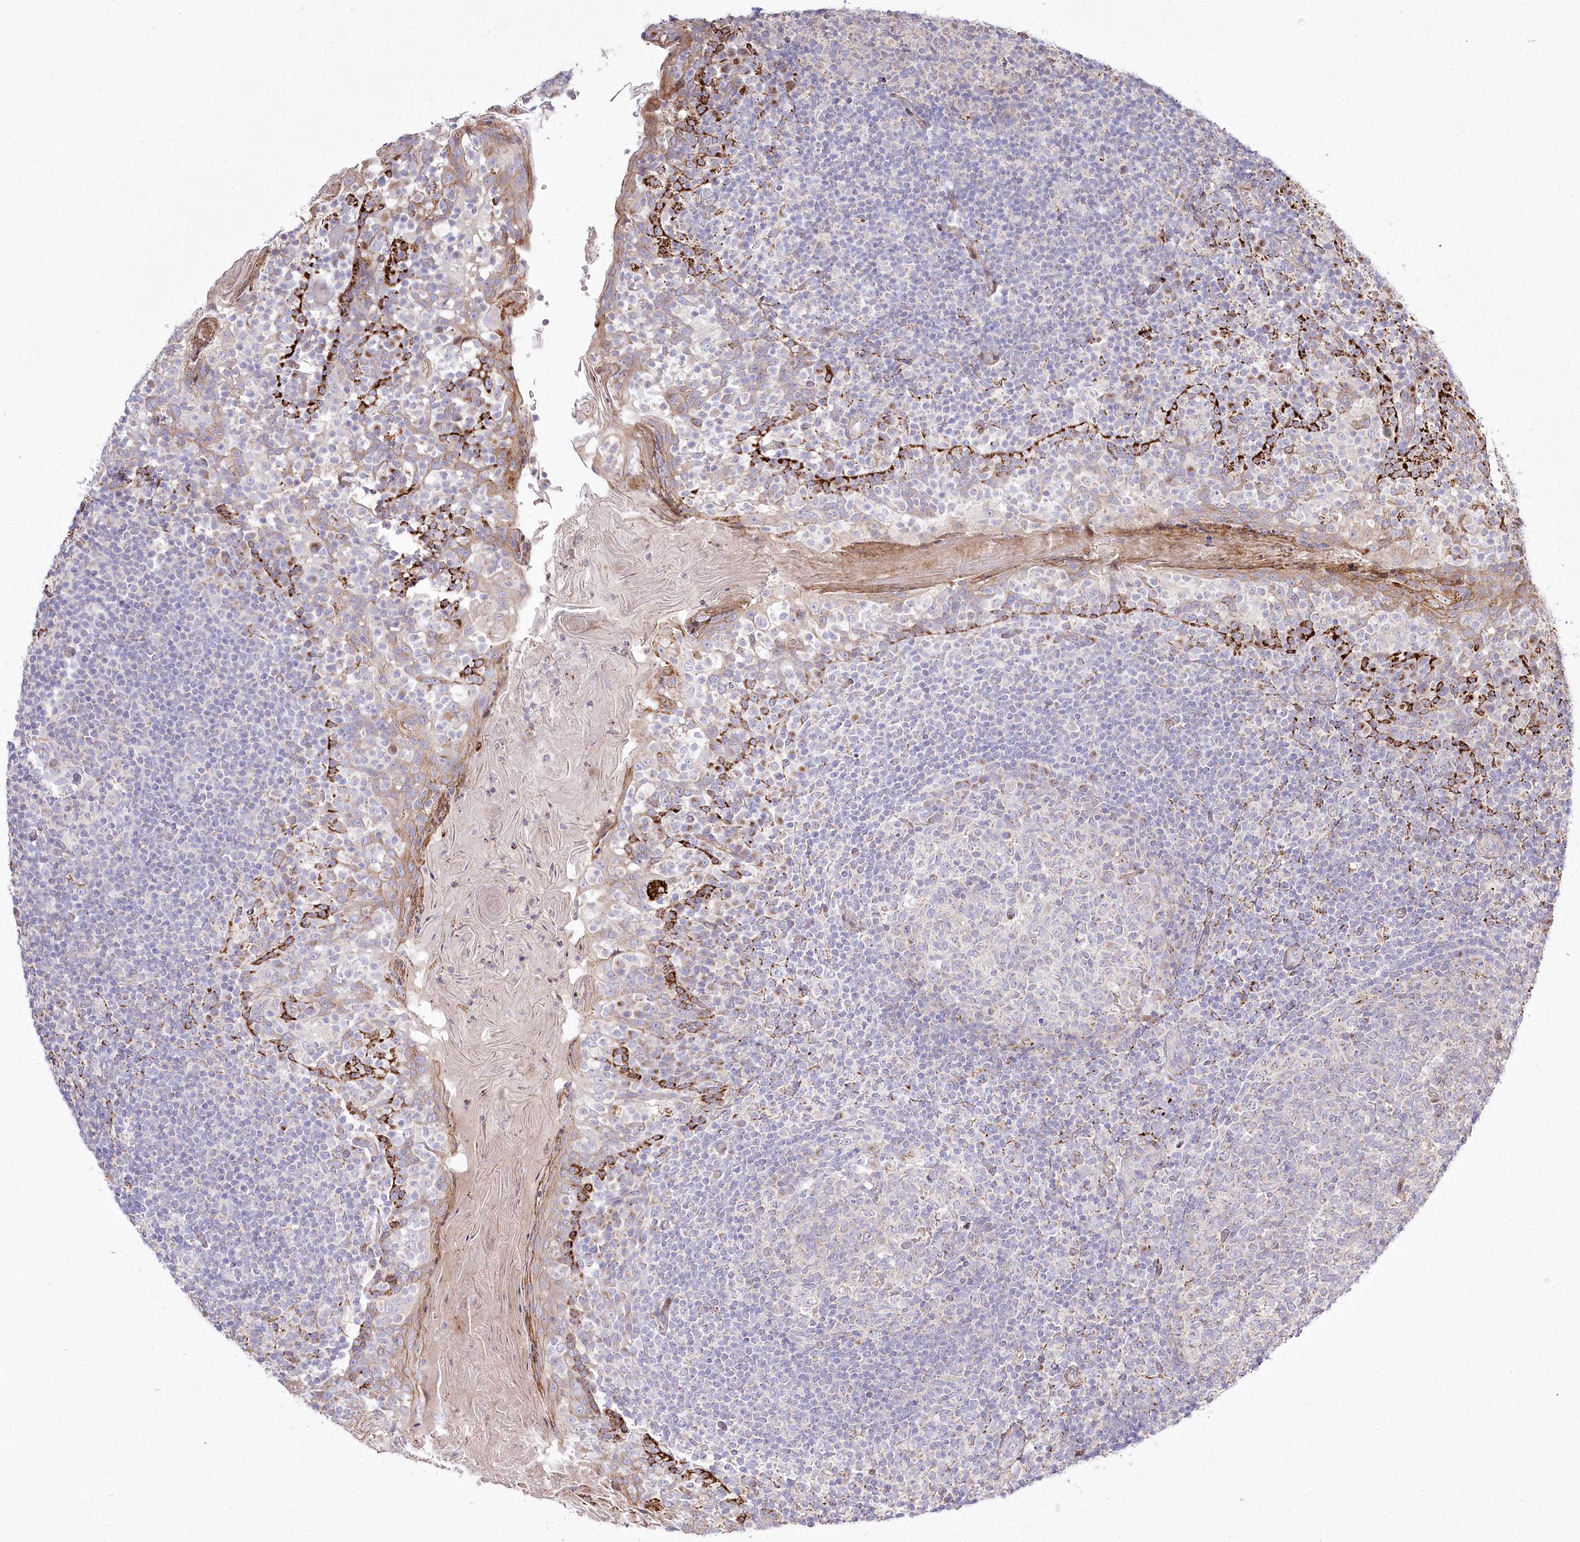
{"staining": {"intensity": "negative", "quantity": "none", "location": "none"}, "tissue": "tonsil", "cell_type": "Germinal center cells", "image_type": "normal", "snomed": [{"axis": "morphology", "description": "Normal tissue, NOS"}, {"axis": "topography", "description": "Tonsil"}], "caption": "The immunohistochemistry (IHC) micrograph has no significant positivity in germinal center cells of tonsil. (DAB (3,3'-diaminobenzidine) IHC visualized using brightfield microscopy, high magnification).", "gene": "CEP164", "patient": {"sex": "female", "age": 19}}